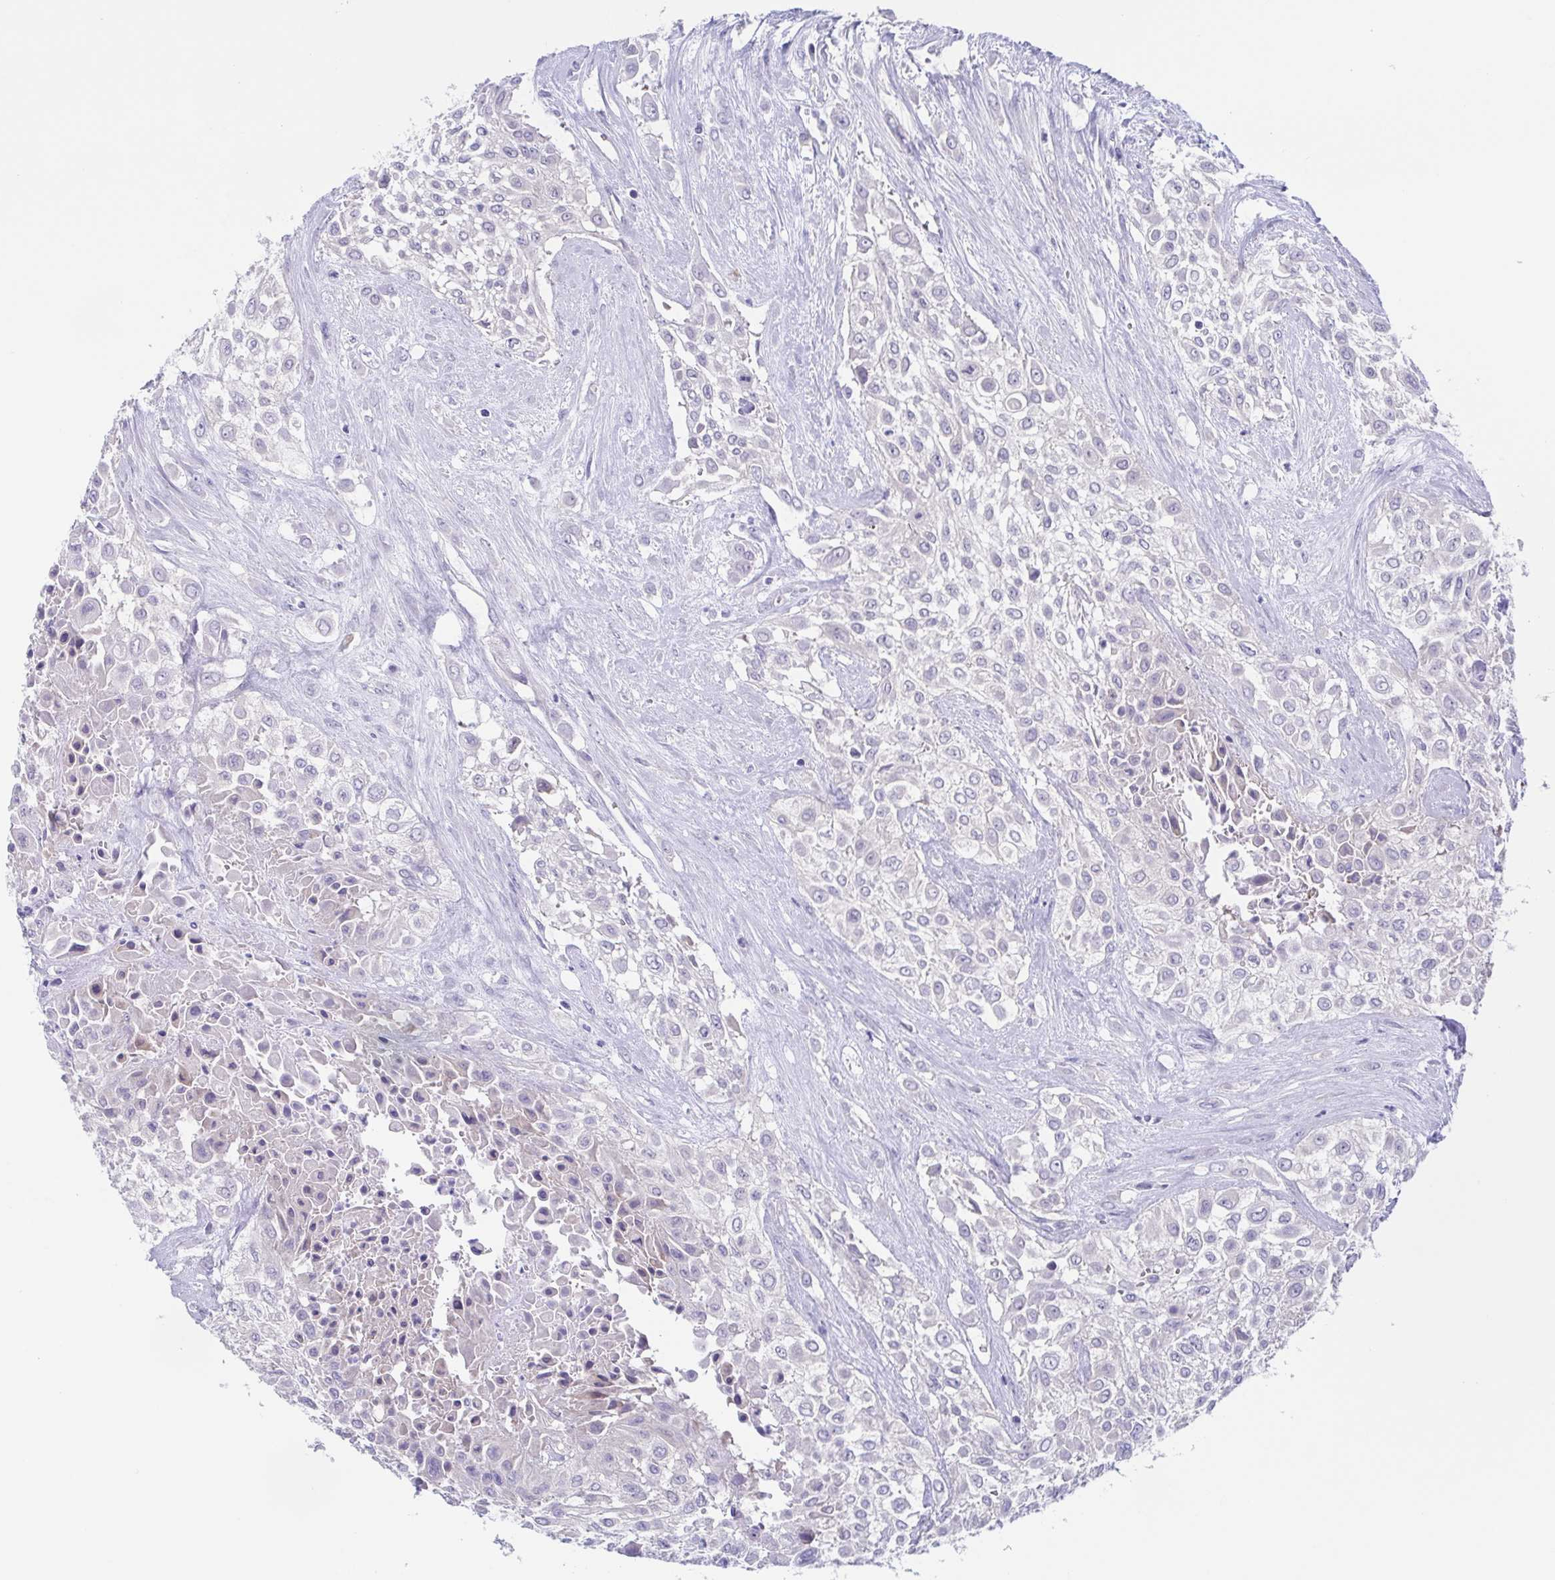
{"staining": {"intensity": "negative", "quantity": "none", "location": "none"}, "tissue": "urothelial cancer", "cell_type": "Tumor cells", "image_type": "cancer", "snomed": [{"axis": "morphology", "description": "Urothelial carcinoma, High grade"}, {"axis": "topography", "description": "Urinary bladder"}], "caption": "High-grade urothelial carcinoma stained for a protein using immunohistochemistry (IHC) reveals no expression tumor cells.", "gene": "TEX12", "patient": {"sex": "male", "age": 57}}